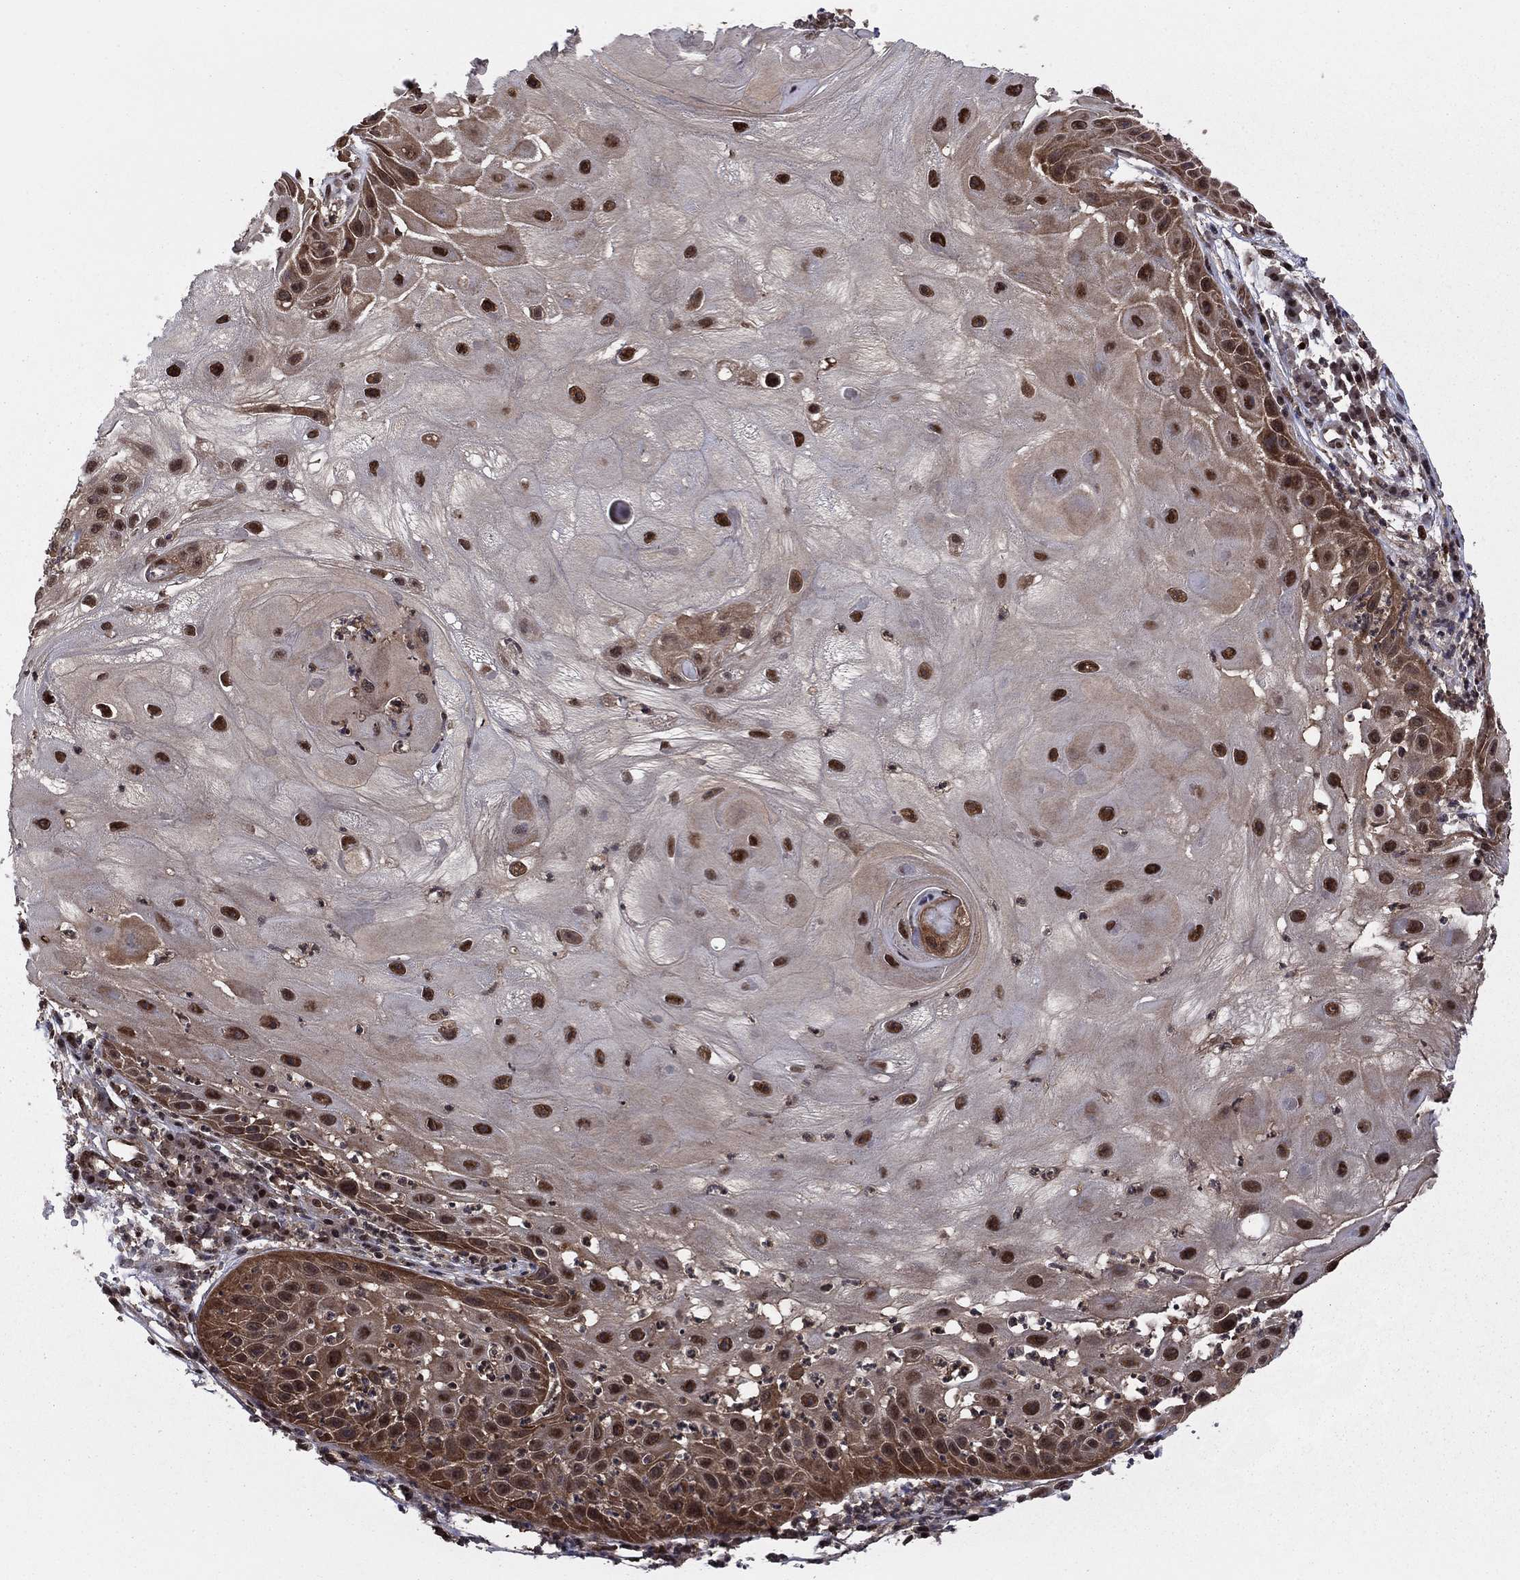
{"staining": {"intensity": "strong", "quantity": "25%-75%", "location": "cytoplasmic/membranous,nuclear"}, "tissue": "skin cancer", "cell_type": "Tumor cells", "image_type": "cancer", "snomed": [{"axis": "morphology", "description": "Normal tissue, NOS"}, {"axis": "morphology", "description": "Squamous cell carcinoma, NOS"}, {"axis": "topography", "description": "Skin"}], "caption": "Protein staining by IHC reveals strong cytoplasmic/membranous and nuclear positivity in about 25%-75% of tumor cells in squamous cell carcinoma (skin). The protein is stained brown, and the nuclei are stained in blue (DAB (3,3'-diaminobenzidine) IHC with brightfield microscopy, high magnification).", "gene": "PSMD2", "patient": {"sex": "male", "age": 79}}